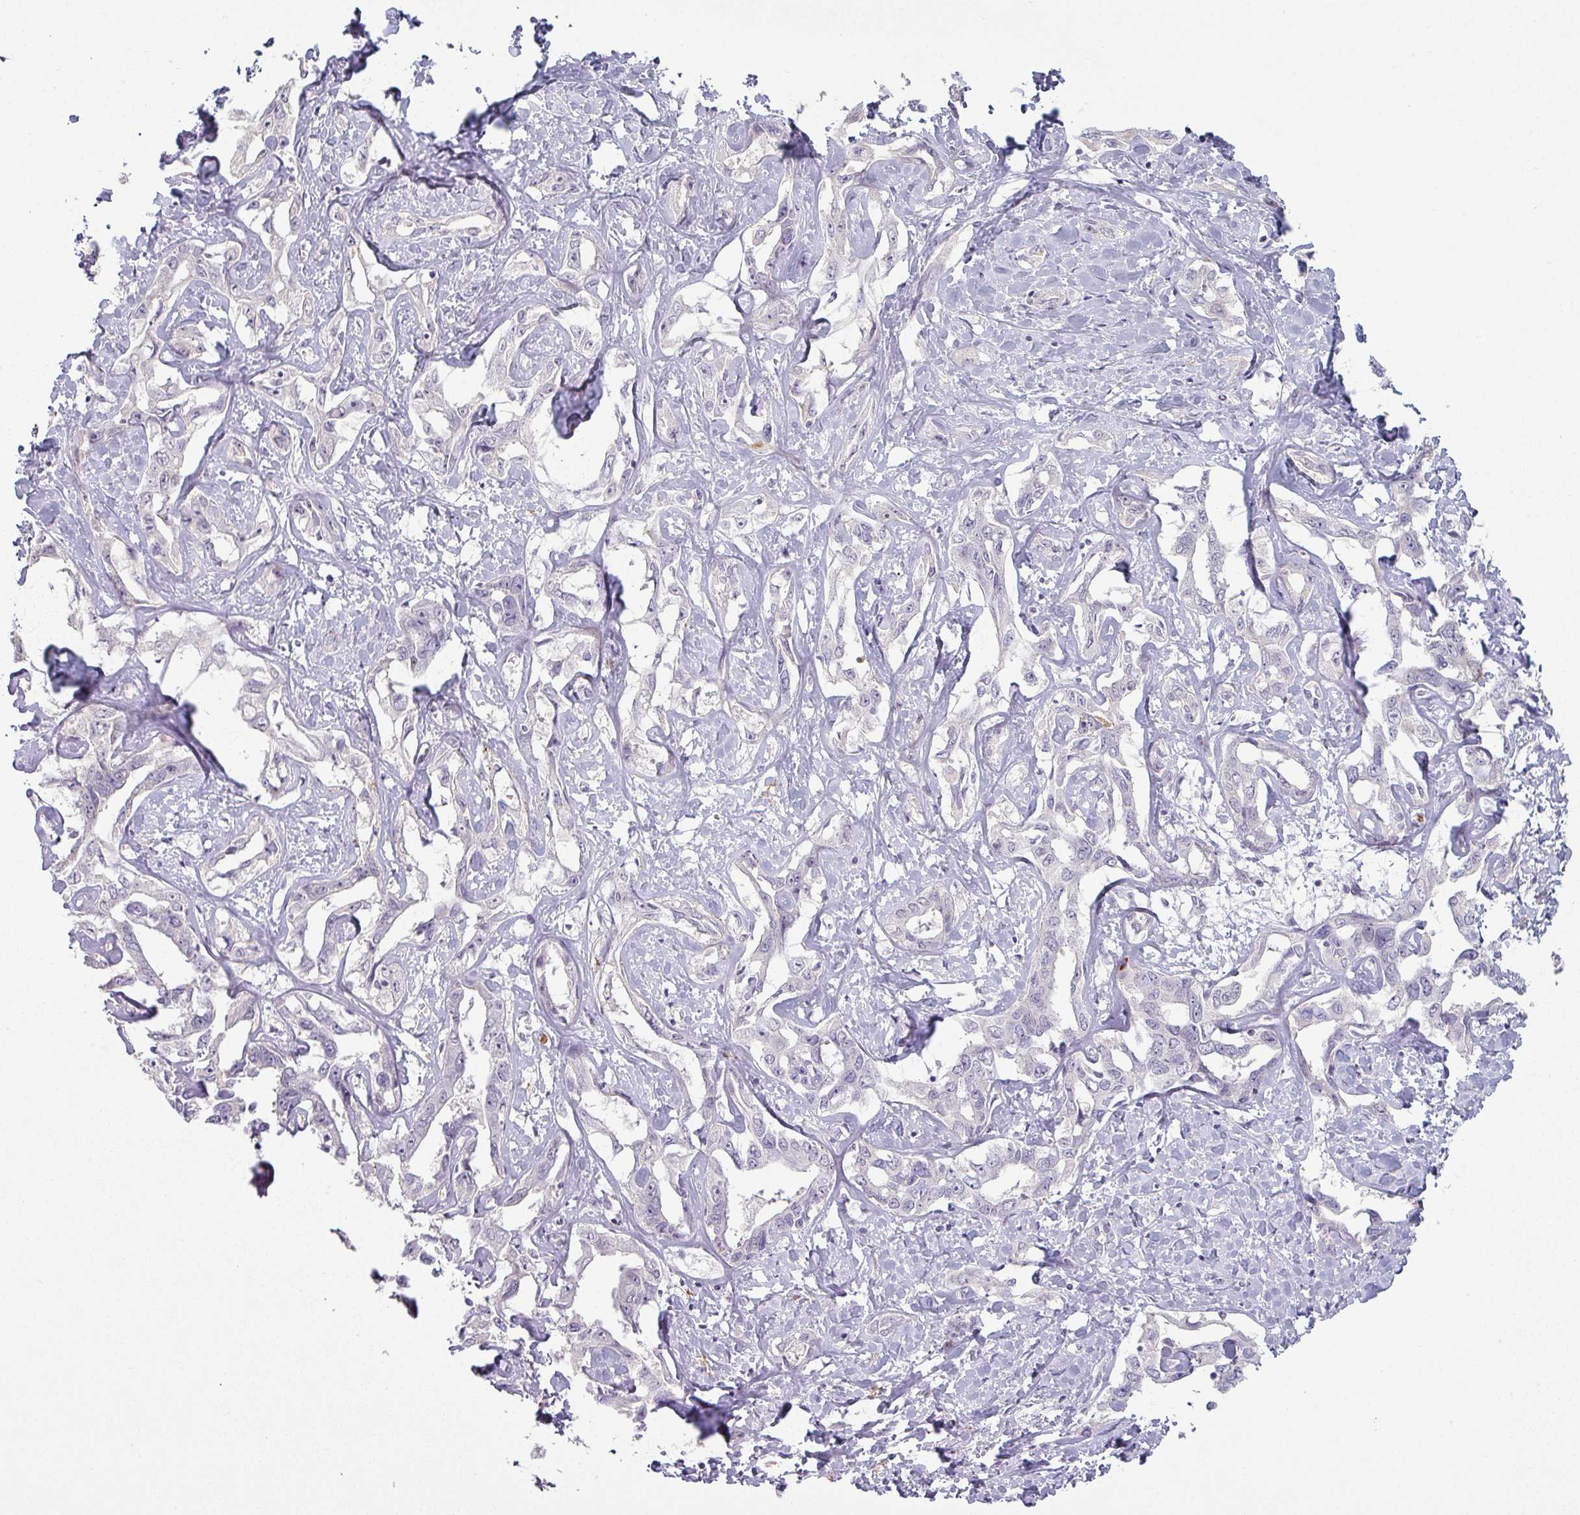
{"staining": {"intensity": "negative", "quantity": "none", "location": "none"}, "tissue": "liver cancer", "cell_type": "Tumor cells", "image_type": "cancer", "snomed": [{"axis": "morphology", "description": "Cholangiocarcinoma"}, {"axis": "topography", "description": "Liver"}], "caption": "The immunohistochemistry (IHC) histopathology image has no significant expression in tumor cells of liver cancer tissue.", "gene": "MAGEC3", "patient": {"sex": "male", "age": 59}}